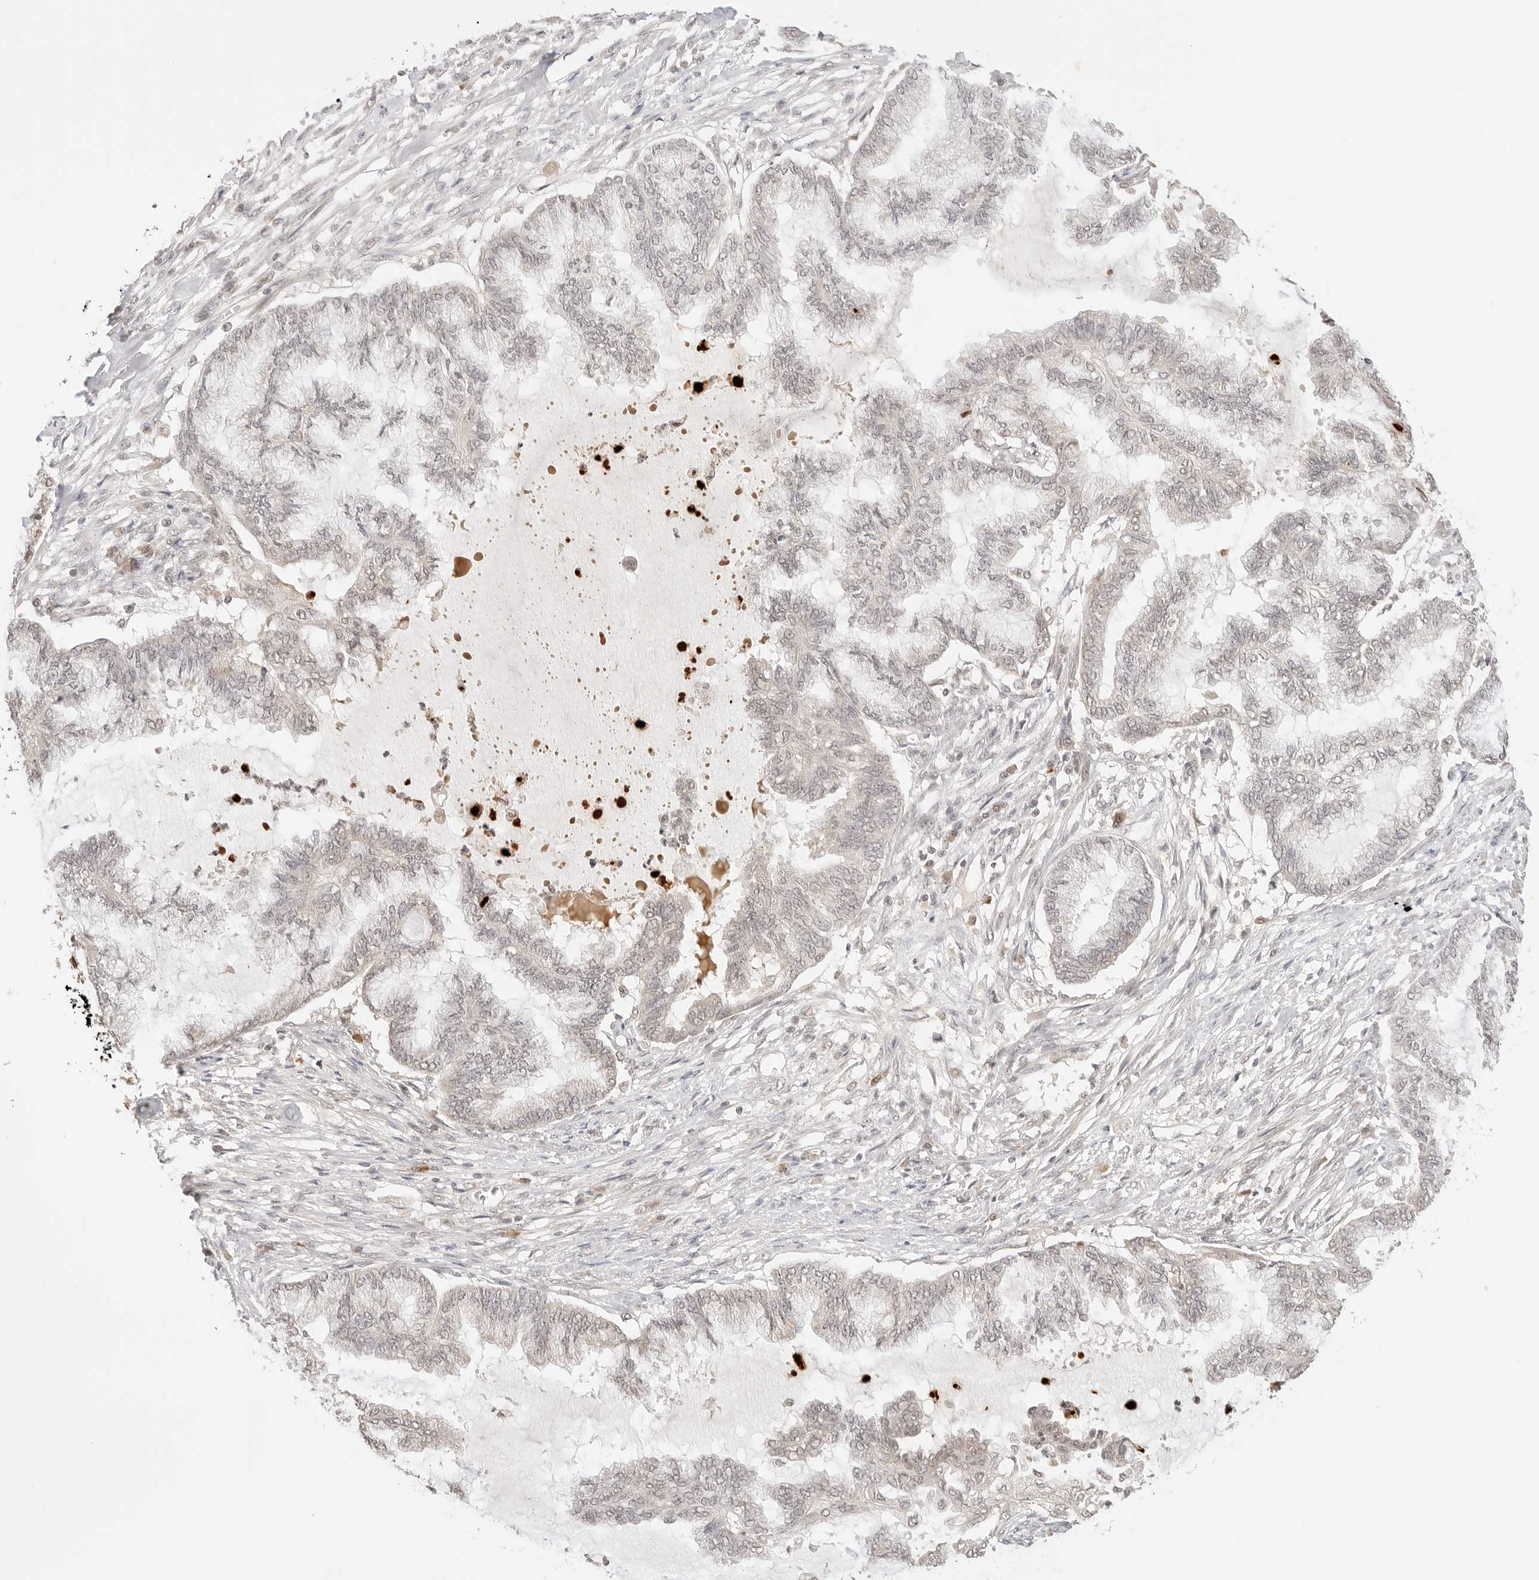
{"staining": {"intensity": "negative", "quantity": "none", "location": "none"}, "tissue": "endometrial cancer", "cell_type": "Tumor cells", "image_type": "cancer", "snomed": [{"axis": "morphology", "description": "Adenocarcinoma, NOS"}, {"axis": "topography", "description": "Endometrium"}], "caption": "High magnification brightfield microscopy of adenocarcinoma (endometrial) stained with DAB (brown) and counterstained with hematoxylin (blue): tumor cells show no significant staining.", "gene": "SEPTIN4", "patient": {"sex": "female", "age": 86}}